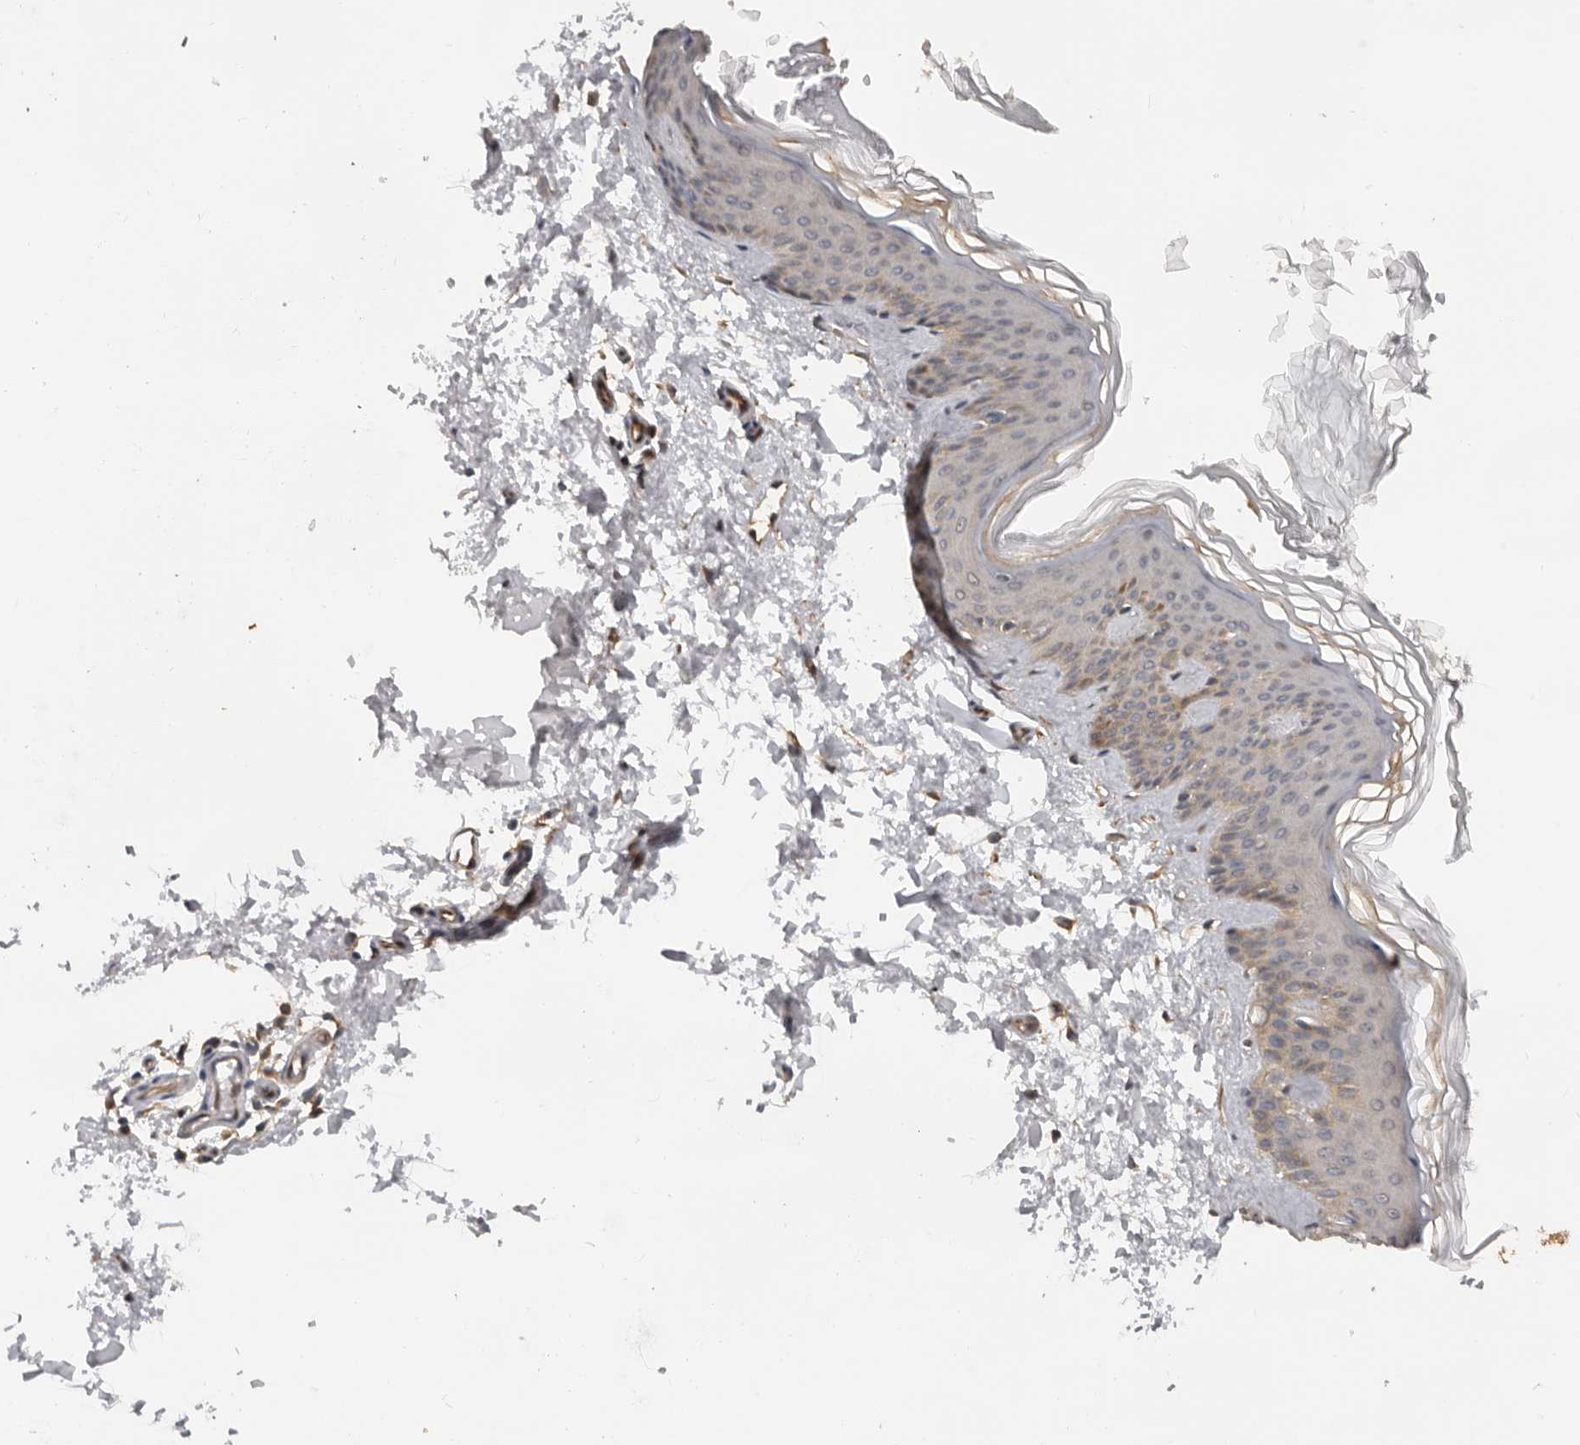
{"staining": {"intensity": "weak", "quantity": ">75%", "location": "cytoplasmic/membranous"}, "tissue": "skin", "cell_type": "Fibroblasts", "image_type": "normal", "snomed": [{"axis": "morphology", "description": "Normal tissue, NOS"}, {"axis": "topography", "description": "Skin"}], "caption": "Skin was stained to show a protein in brown. There is low levels of weak cytoplasmic/membranous positivity in about >75% of fibroblasts. (Brightfield microscopy of DAB IHC at high magnification).", "gene": "RNF157", "patient": {"sex": "female", "age": 27}}